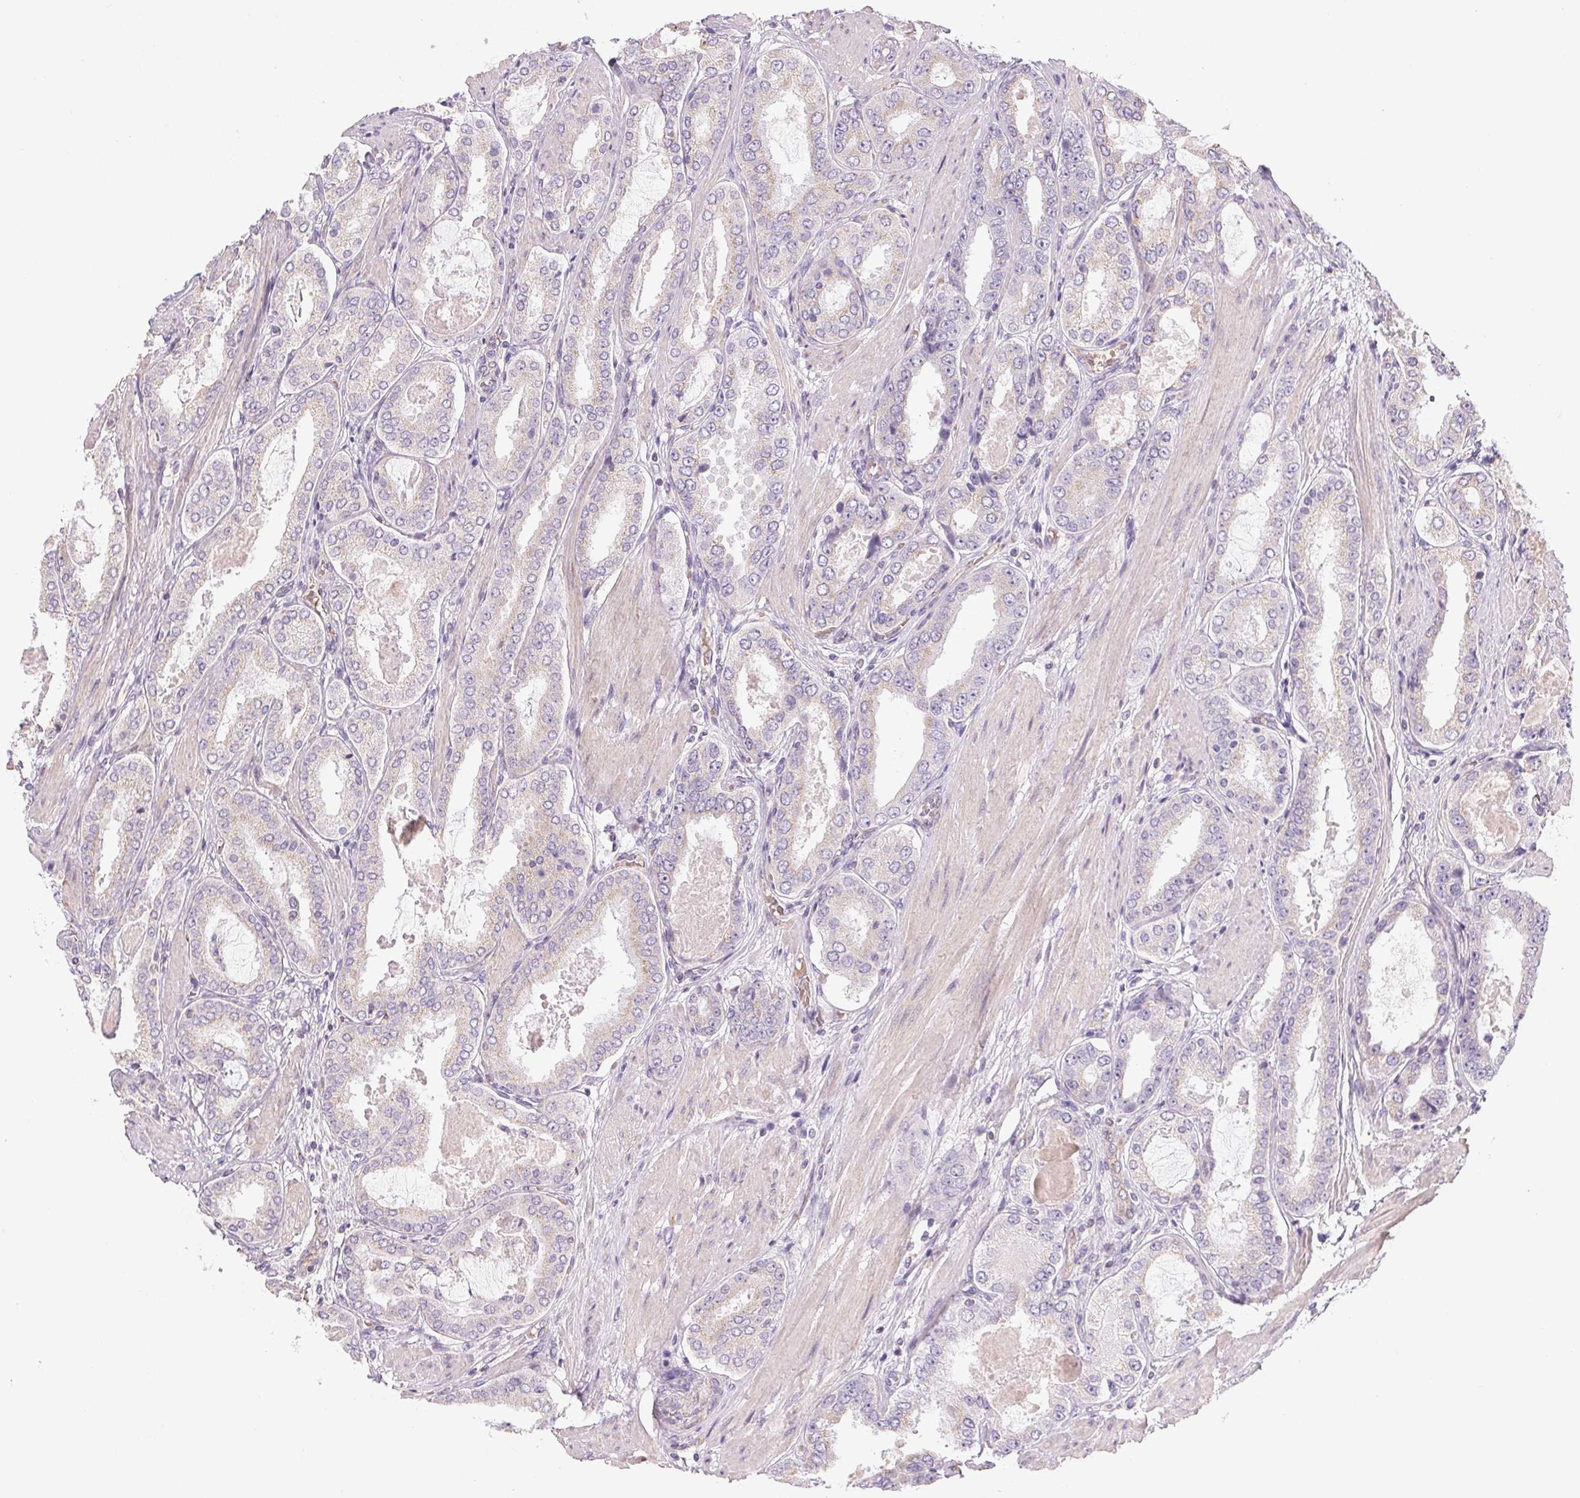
{"staining": {"intensity": "negative", "quantity": "none", "location": "none"}, "tissue": "prostate cancer", "cell_type": "Tumor cells", "image_type": "cancer", "snomed": [{"axis": "morphology", "description": "Adenocarcinoma, High grade"}, {"axis": "topography", "description": "Prostate"}], "caption": "Human prostate cancer stained for a protein using IHC shows no staining in tumor cells.", "gene": "SMYD1", "patient": {"sex": "male", "age": 63}}